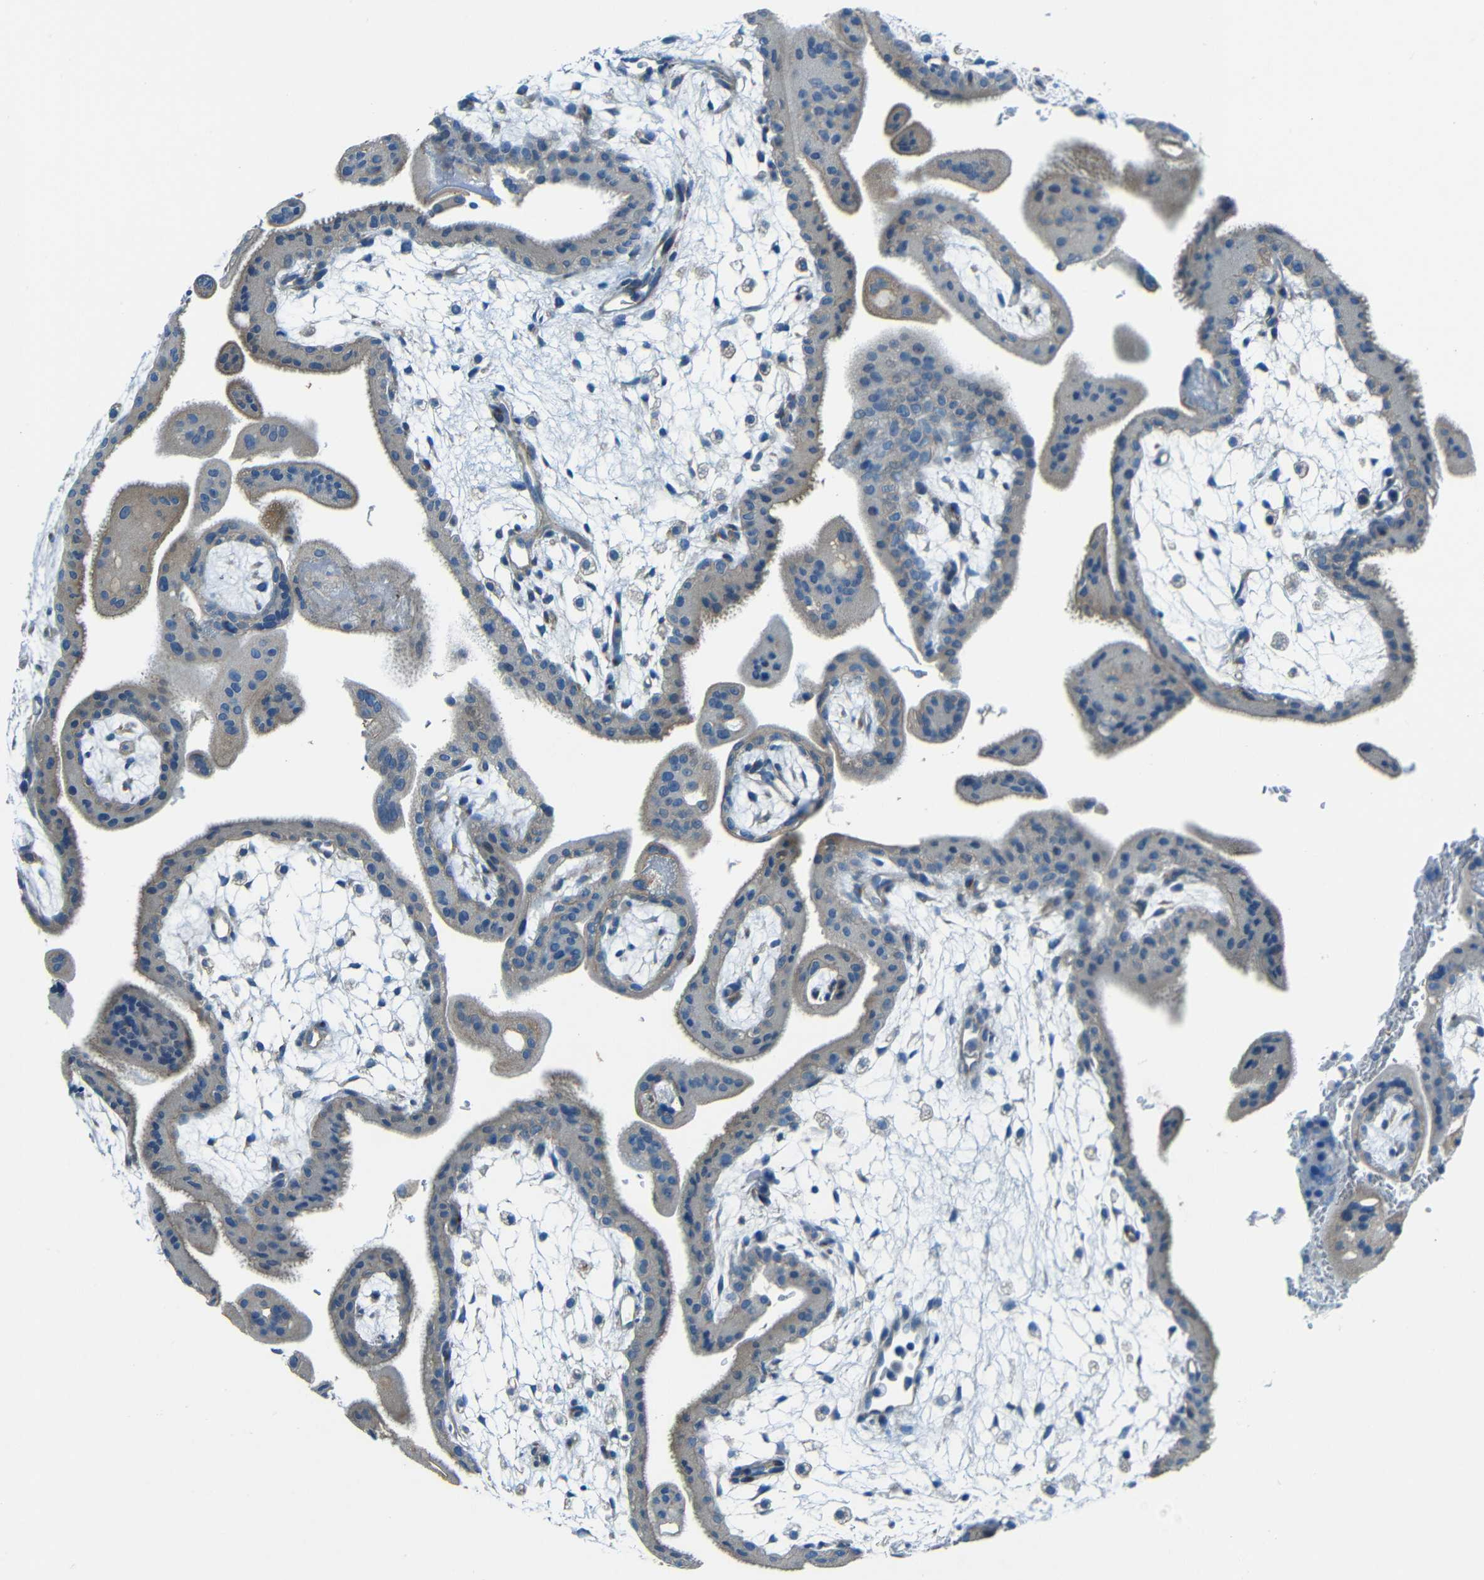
{"staining": {"intensity": "weak", "quantity": "25%-75%", "location": "cytoplasmic/membranous"}, "tissue": "placenta", "cell_type": "Decidual cells", "image_type": "normal", "snomed": [{"axis": "morphology", "description": "Normal tissue, NOS"}, {"axis": "topography", "description": "Placenta"}], "caption": "Immunohistochemical staining of normal human placenta demonstrates weak cytoplasmic/membranous protein positivity in about 25%-75% of decidual cells. The staining was performed using DAB to visualize the protein expression in brown, while the nuclei were stained in blue with hematoxylin (Magnification: 20x).", "gene": "CYP26B1", "patient": {"sex": "female", "age": 35}}